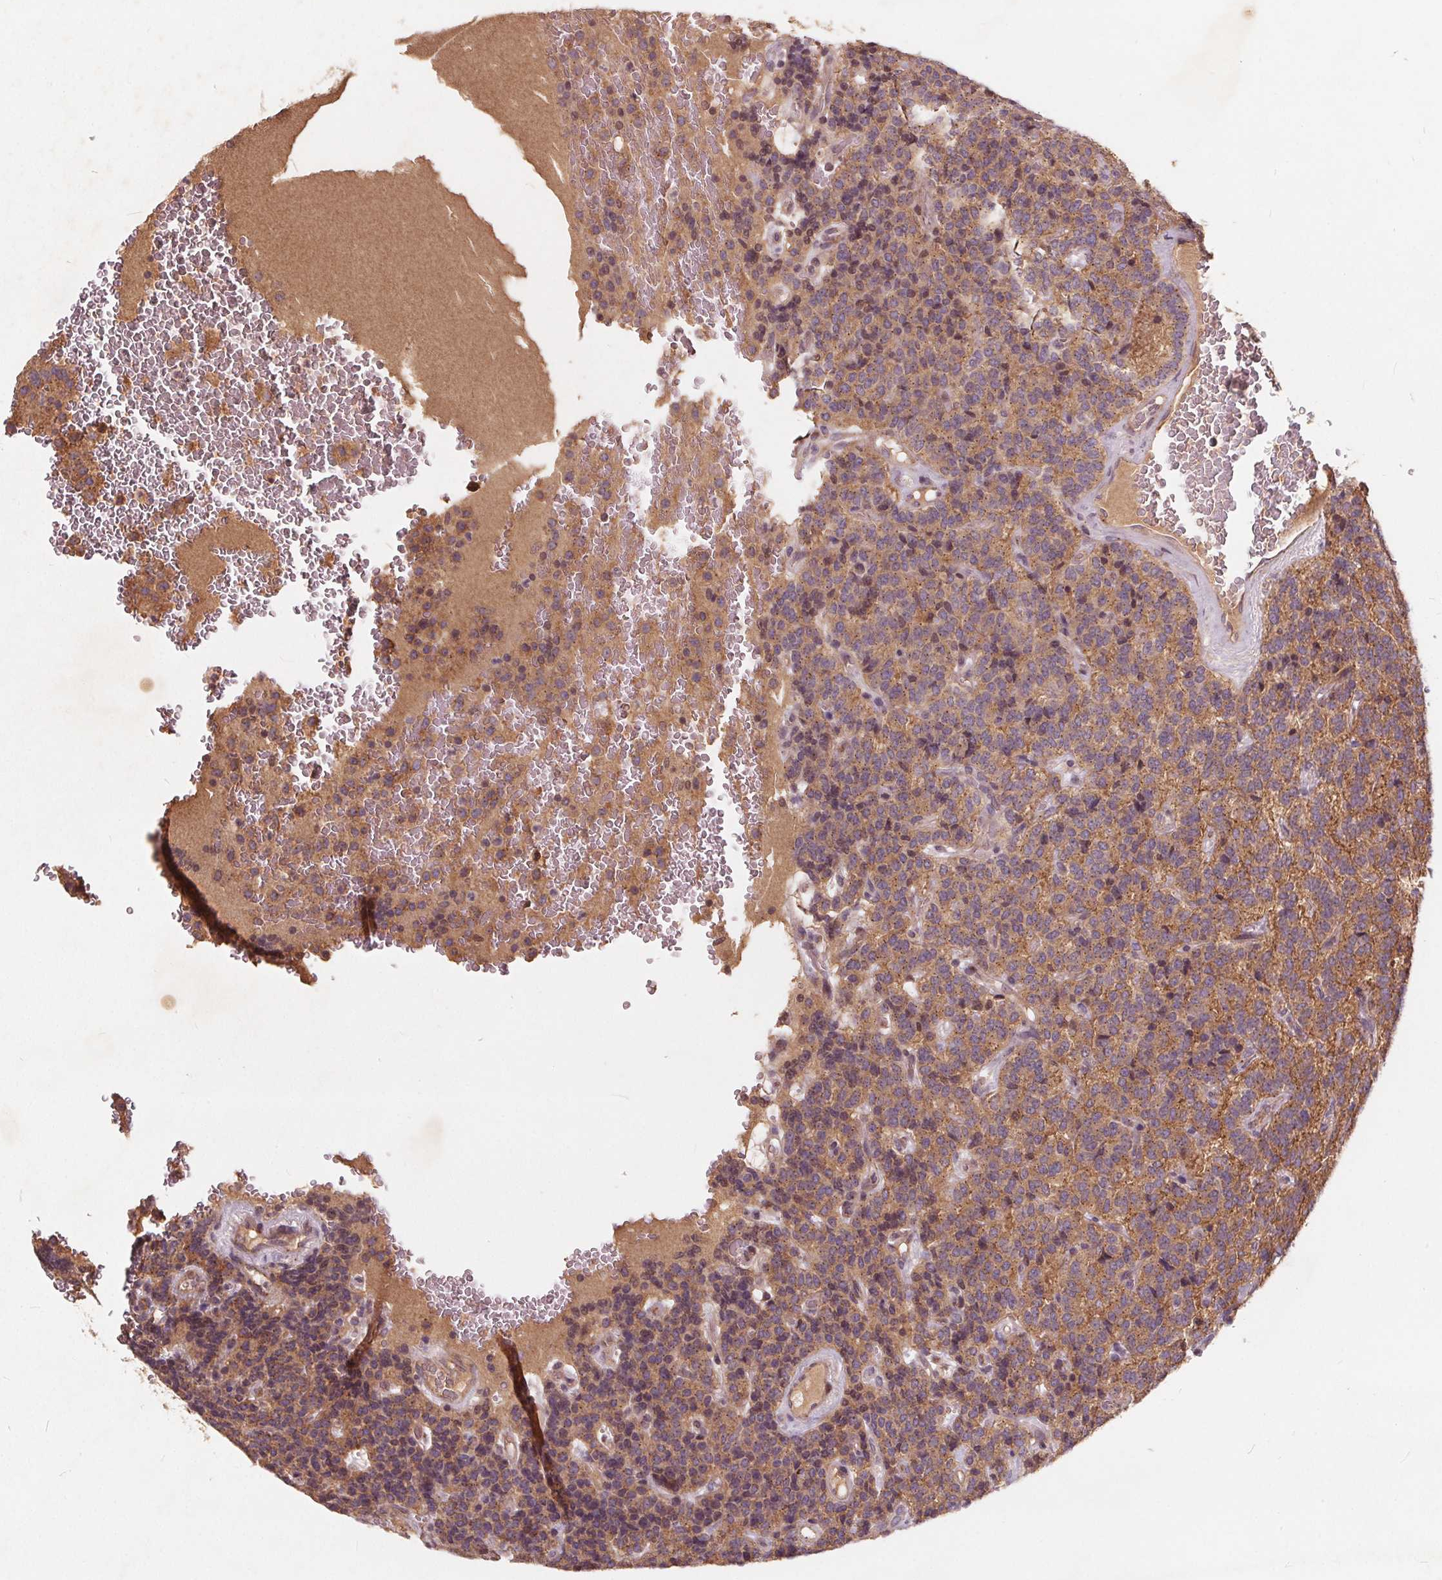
{"staining": {"intensity": "moderate", "quantity": ">75%", "location": "cytoplasmic/membranous"}, "tissue": "carcinoid", "cell_type": "Tumor cells", "image_type": "cancer", "snomed": [{"axis": "morphology", "description": "Carcinoid, malignant, NOS"}, {"axis": "topography", "description": "Pancreas"}], "caption": "DAB immunohistochemical staining of human malignant carcinoid shows moderate cytoplasmic/membranous protein expression in approximately >75% of tumor cells. The staining was performed using DAB (3,3'-diaminobenzidine), with brown indicating positive protein expression. Nuclei are stained blue with hematoxylin.", "gene": "CSNK1G2", "patient": {"sex": "male", "age": 36}}